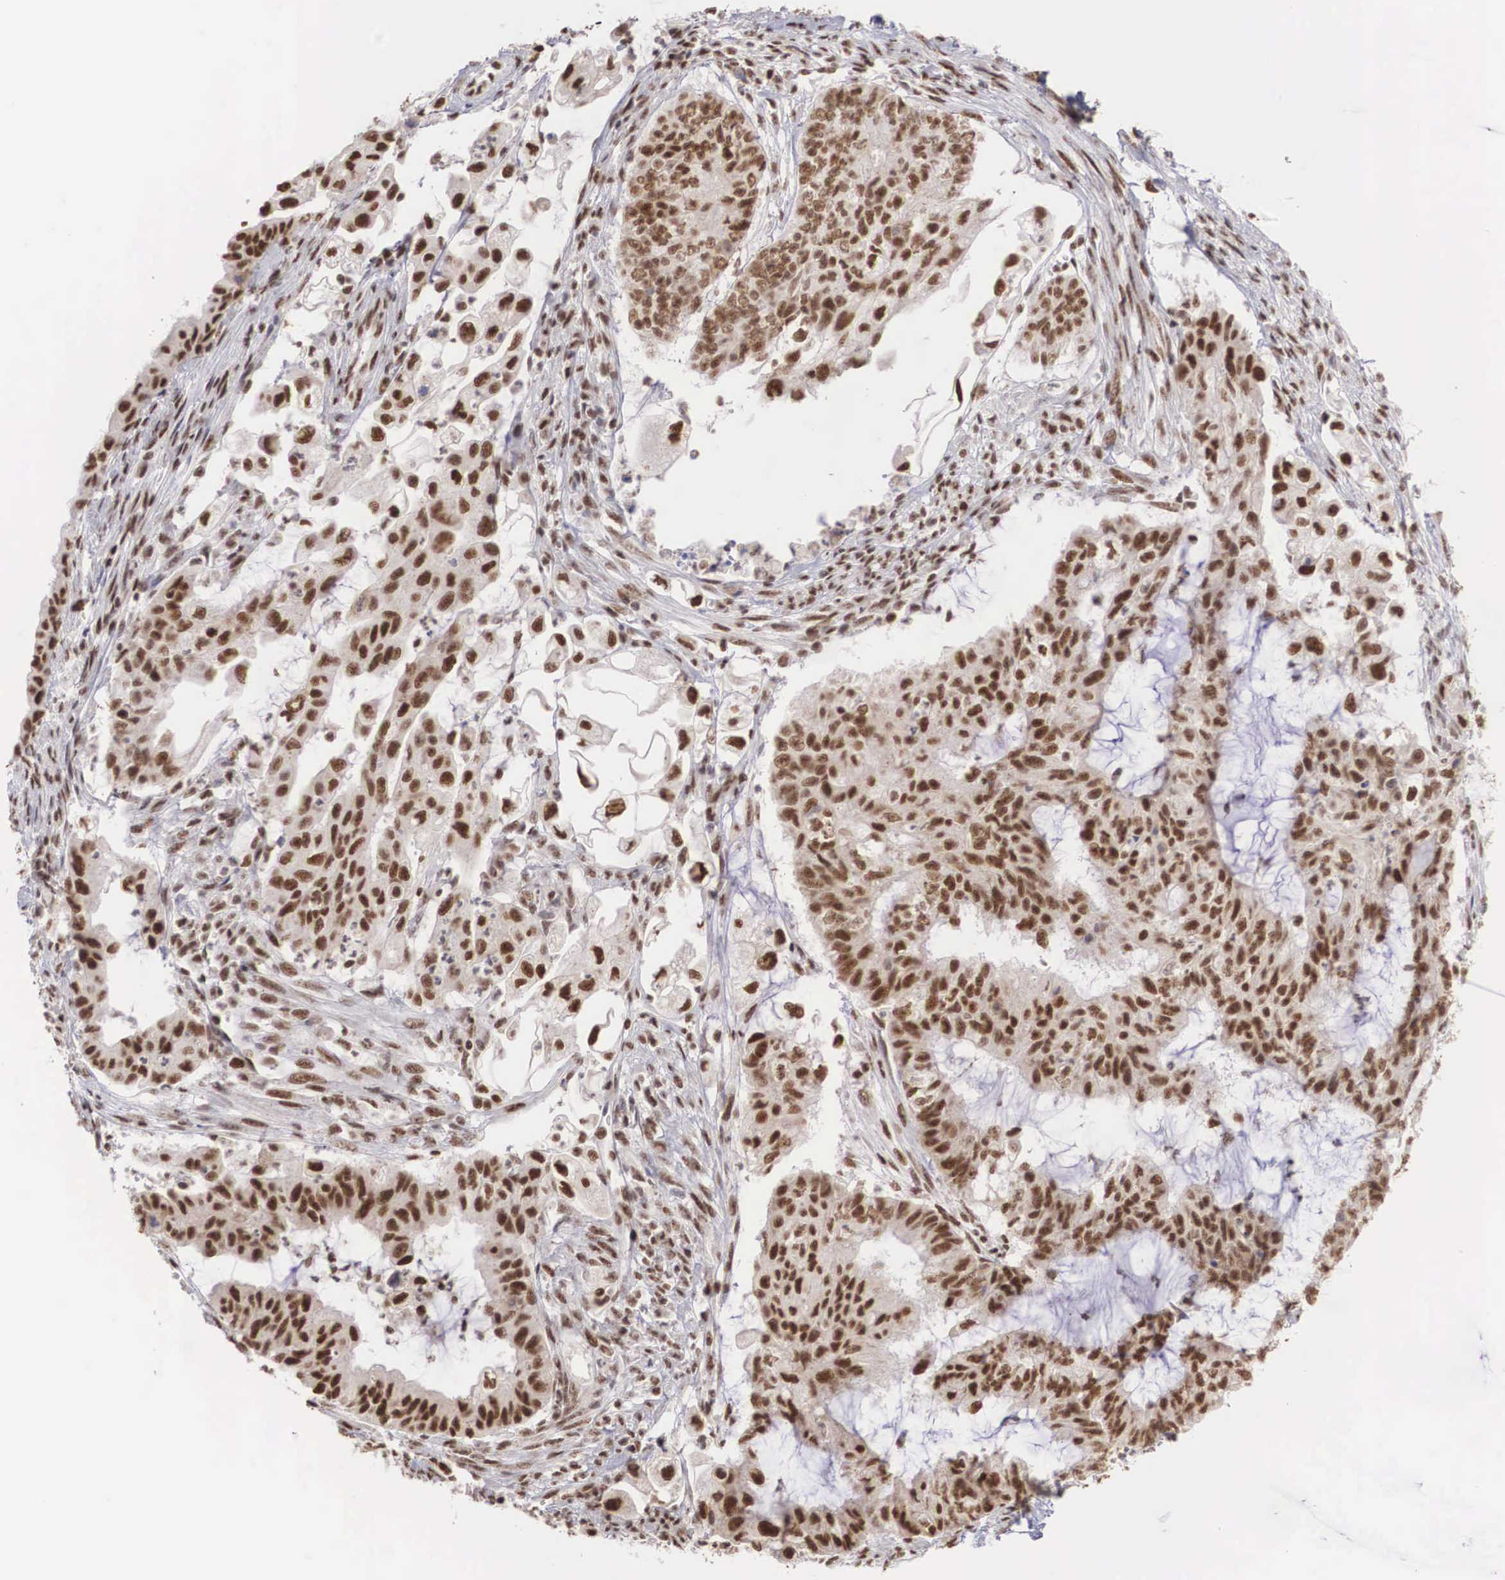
{"staining": {"intensity": "strong", "quantity": ">75%", "location": "nuclear"}, "tissue": "endometrial cancer", "cell_type": "Tumor cells", "image_type": "cancer", "snomed": [{"axis": "morphology", "description": "Adenocarcinoma, NOS"}, {"axis": "topography", "description": "Endometrium"}], "caption": "Endometrial adenocarcinoma was stained to show a protein in brown. There is high levels of strong nuclear expression in approximately >75% of tumor cells.", "gene": "HTATSF1", "patient": {"sex": "female", "age": 75}}